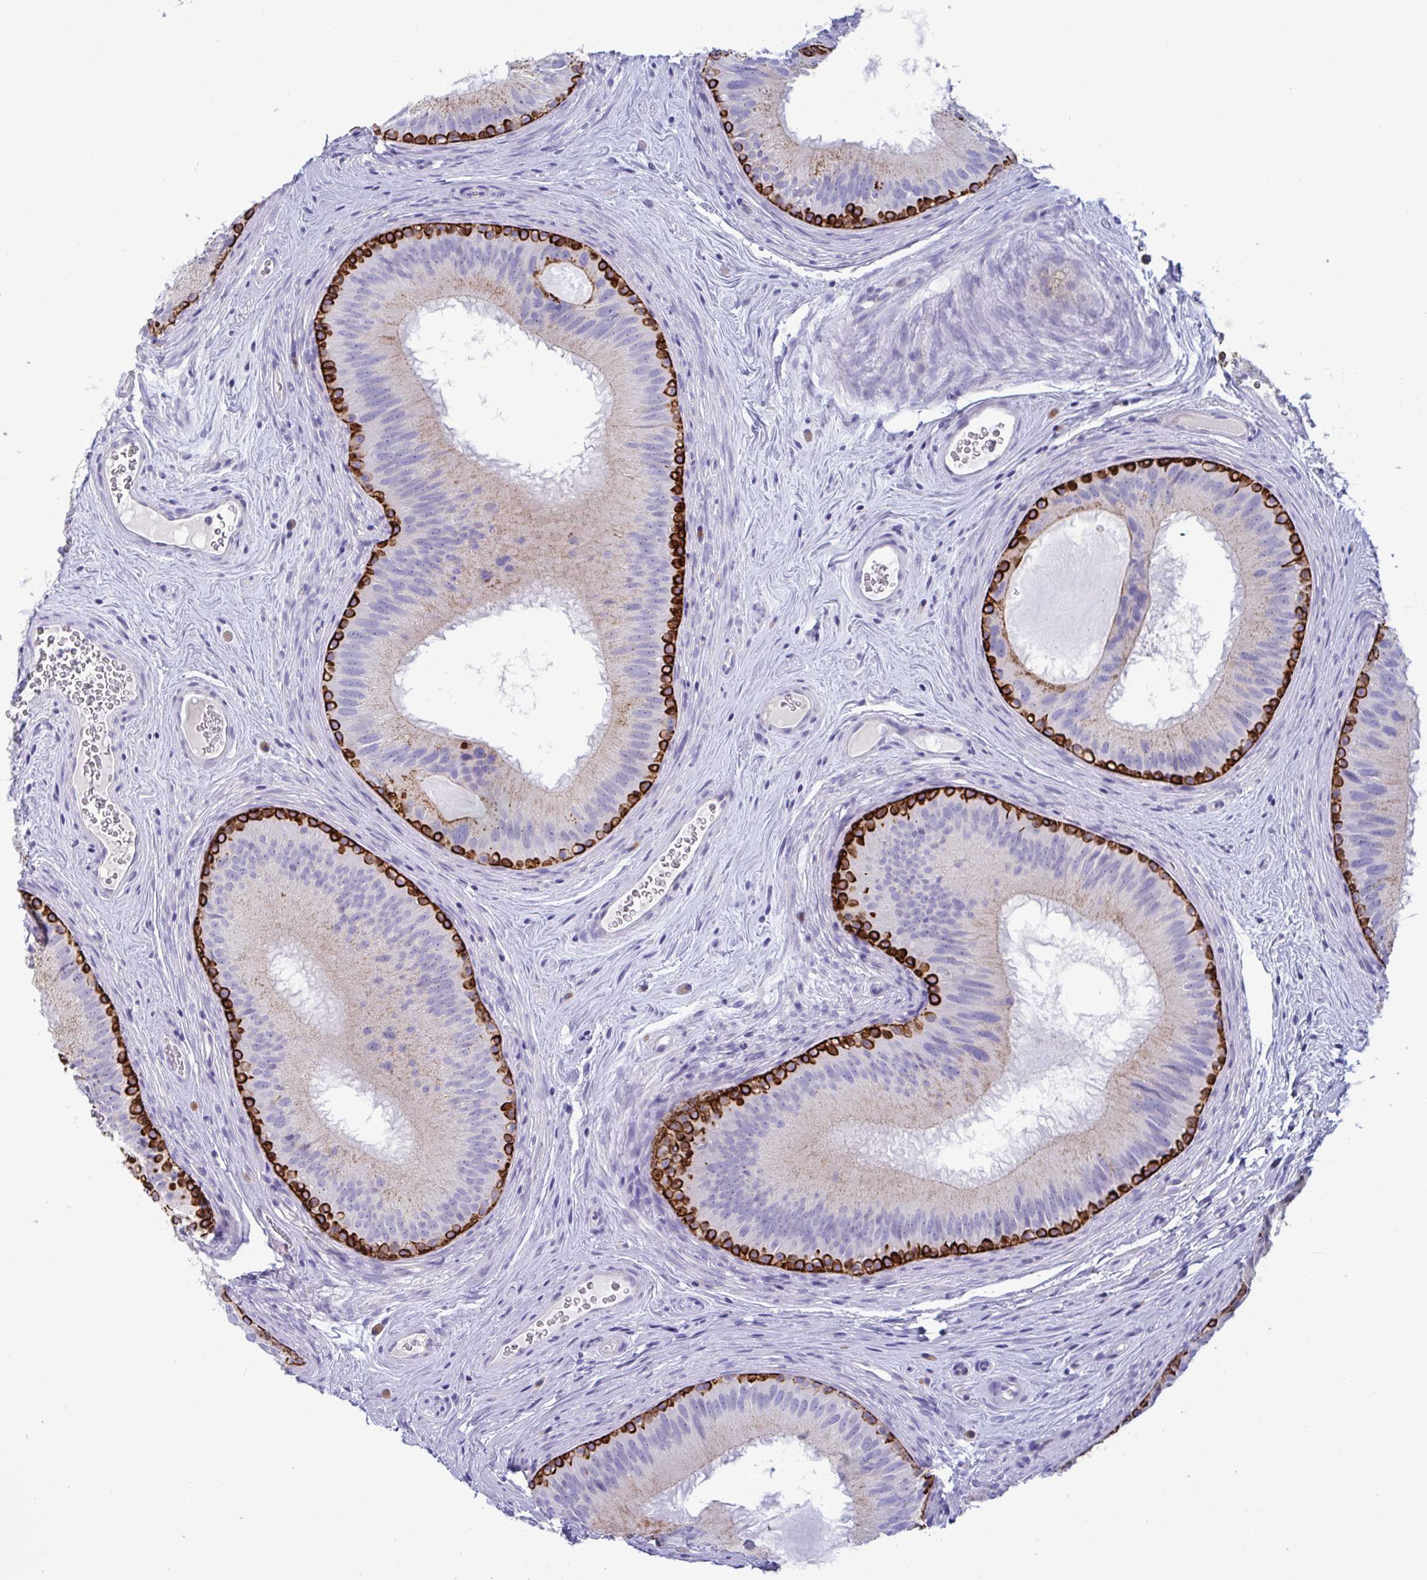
{"staining": {"intensity": "strong", "quantity": "<25%", "location": "cytoplasmic/membranous"}, "tissue": "epididymis", "cell_type": "Glandular cells", "image_type": "normal", "snomed": [{"axis": "morphology", "description": "Normal tissue, NOS"}, {"axis": "topography", "description": "Epididymis"}], "caption": "Epididymis stained with IHC reveals strong cytoplasmic/membranous staining in approximately <25% of glandular cells.", "gene": "TAS2R38", "patient": {"sex": "male", "age": 44}}